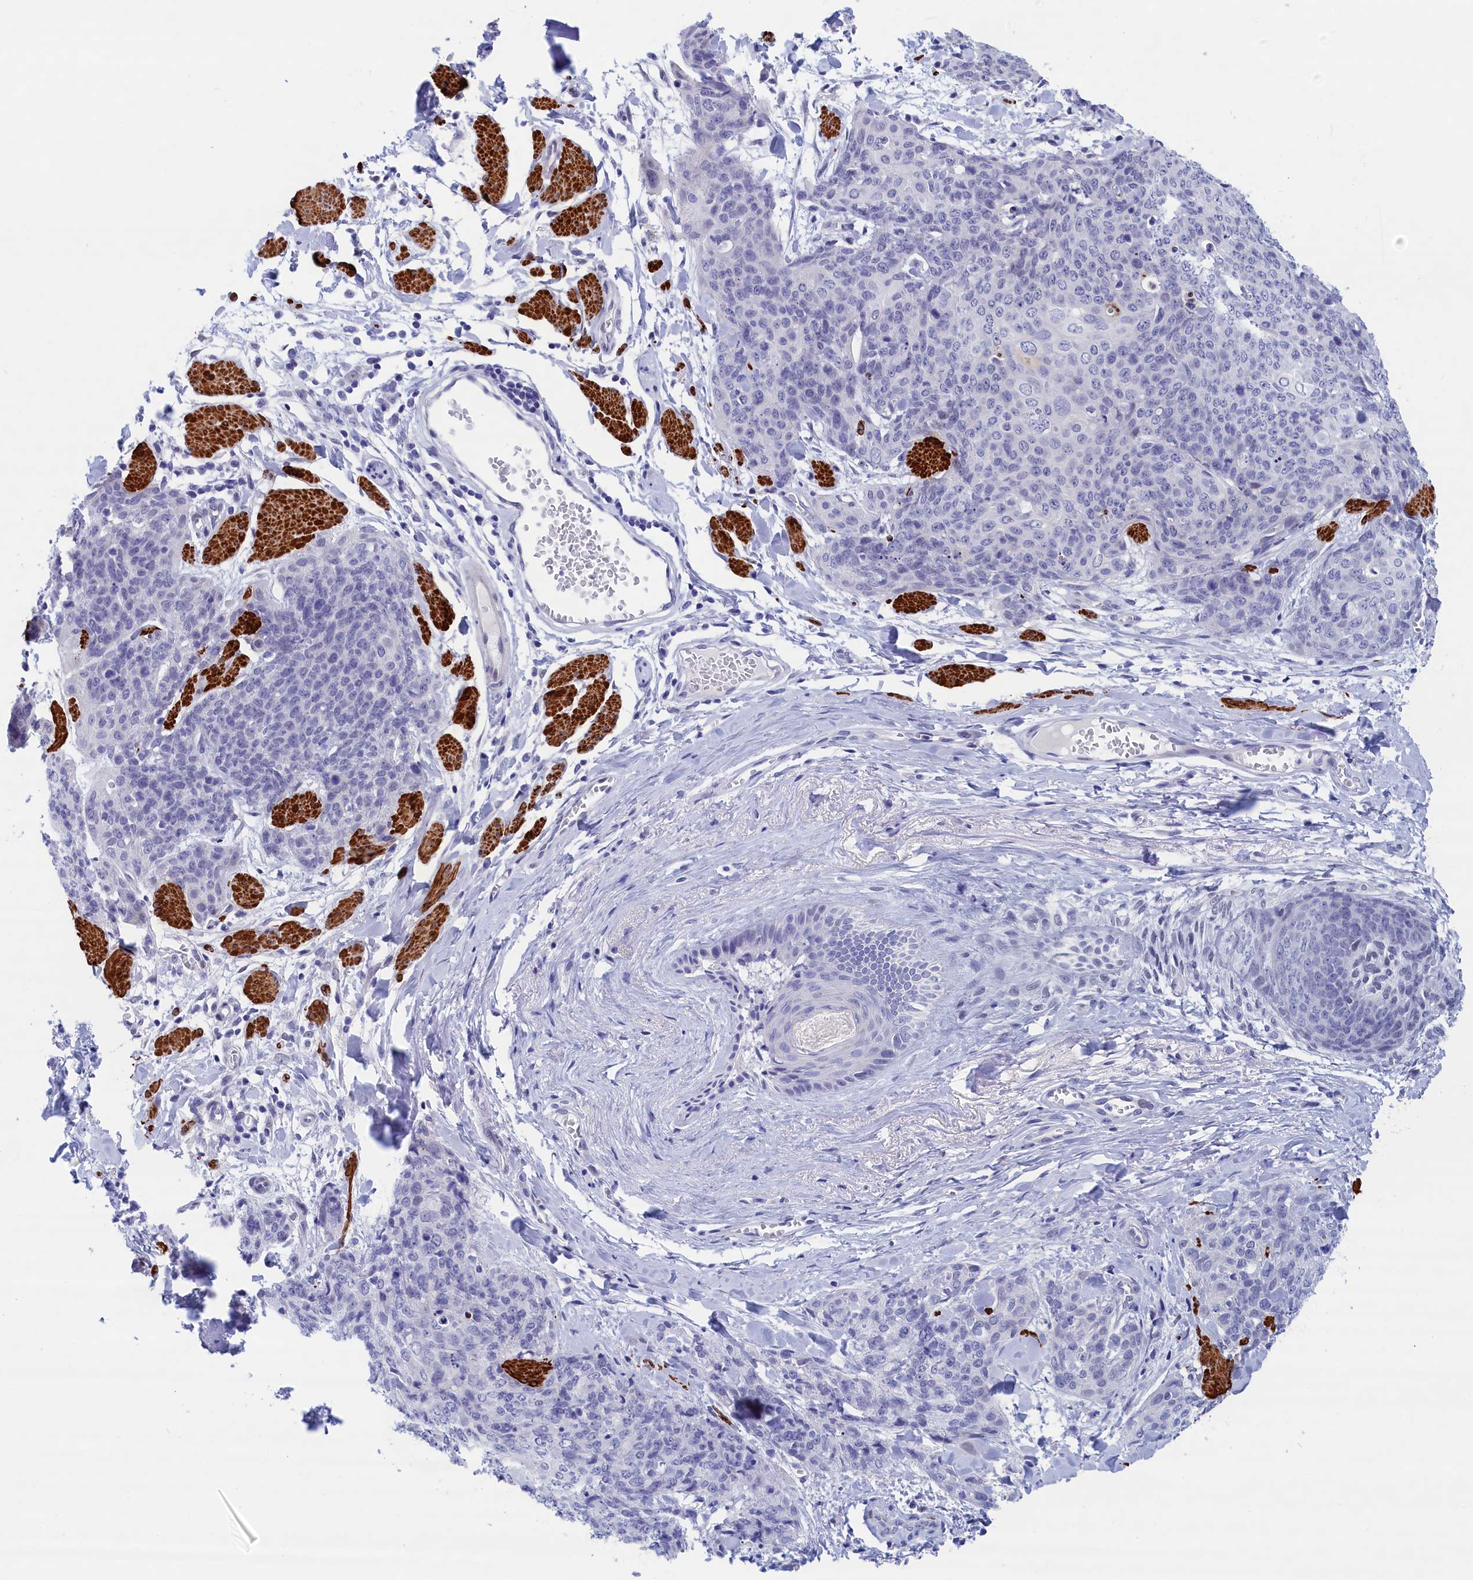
{"staining": {"intensity": "negative", "quantity": "none", "location": "none"}, "tissue": "skin cancer", "cell_type": "Tumor cells", "image_type": "cancer", "snomed": [{"axis": "morphology", "description": "Squamous cell carcinoma, NOS"}, {"axis": "topography", "description": "Skin"}, {"axis": "topography", "description": "Vulva"}], "caption": "There is no significant positivity in tumor cells of skin squamous cell carcinoma.", "gene": "WDR83", "patient": {"sex": "female", "age": 85}}